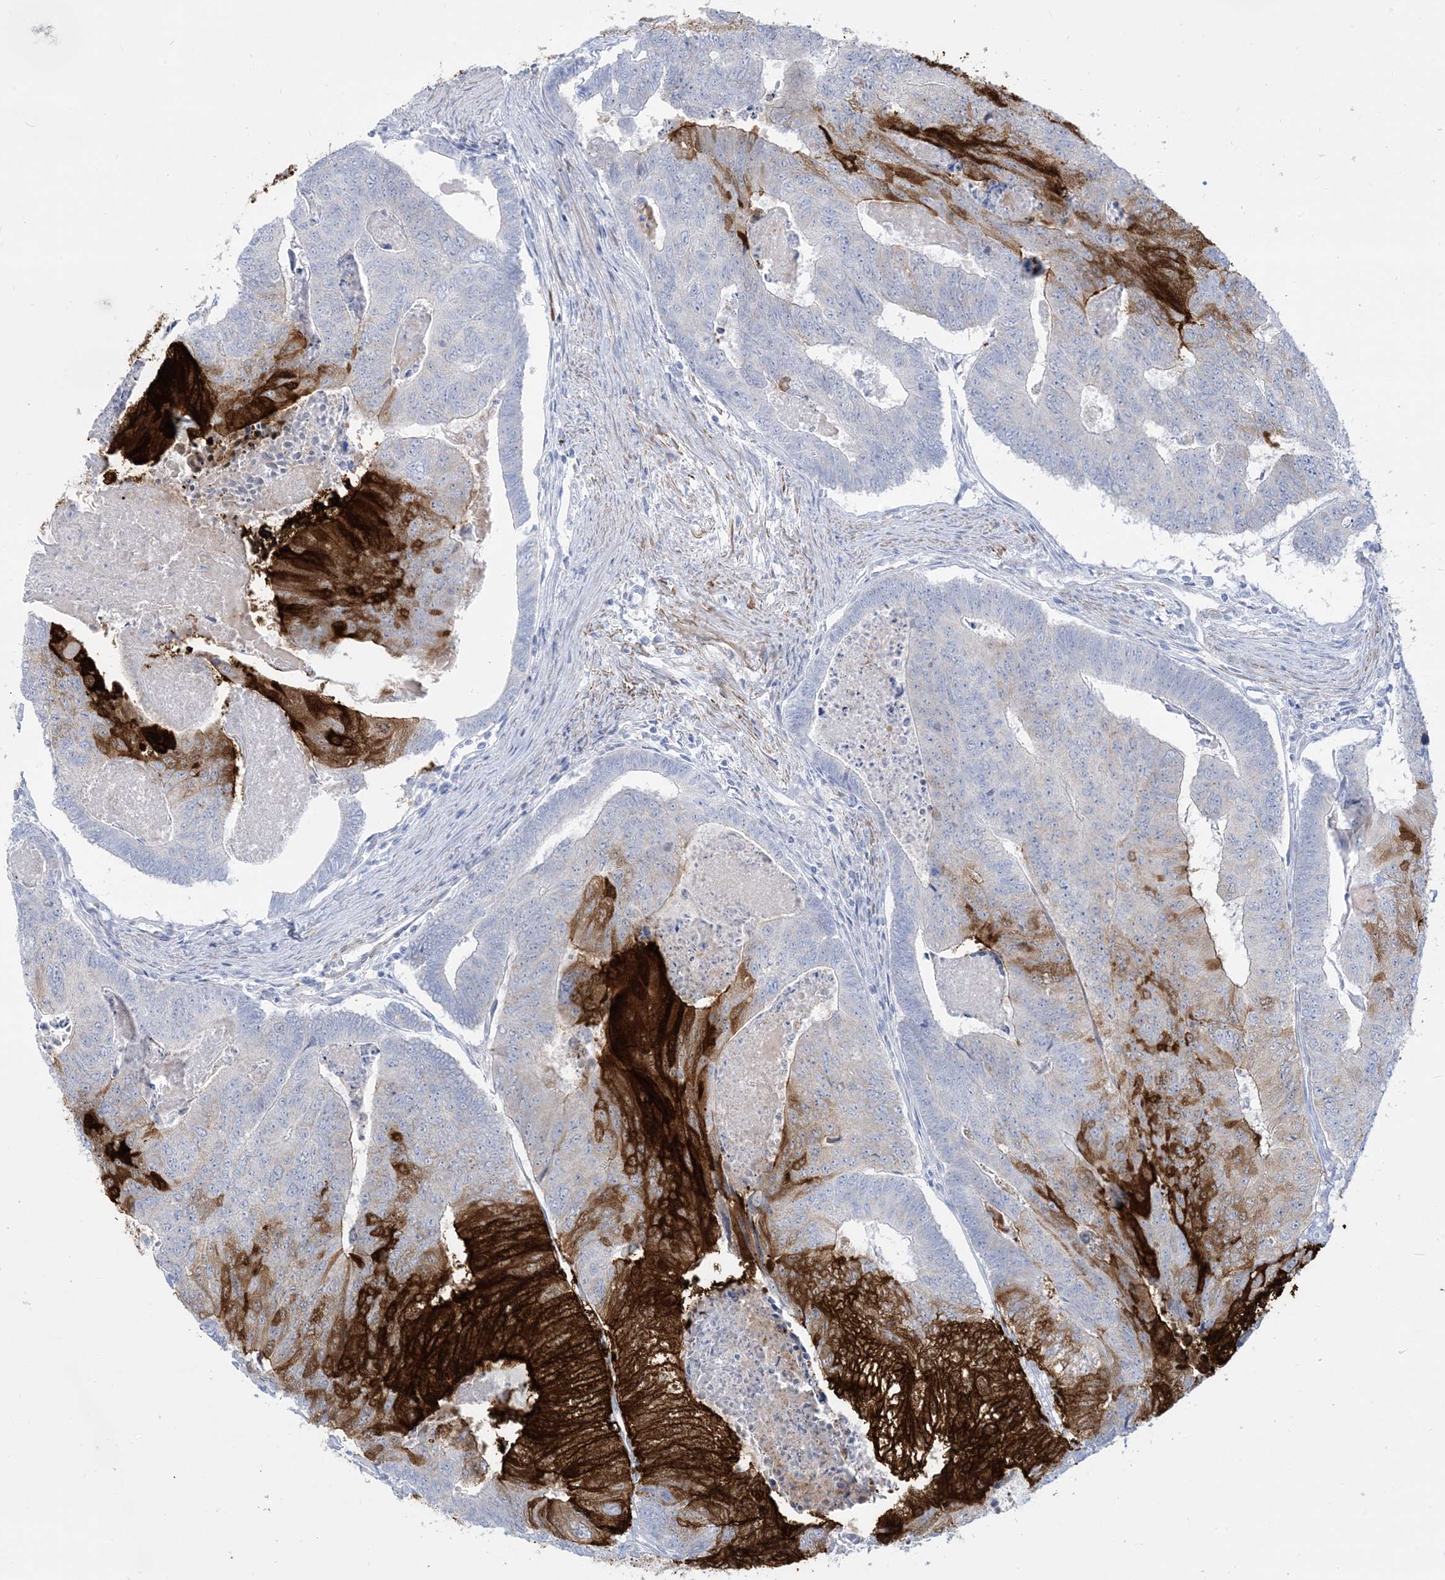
{"staining": {"intensity": "strong", "quantity": "25%-75%", "location": "cytoplasmic/membranous"}, "tissue": "colorectal cancer", "cell_type": "Tumor cells", "image_type": "cancer", "snomed": [{"axis": "morphology", "description": "Adenocarcinoma, NOS"}, {"axis": "topography", "description": "Colon"}], "caption": "DAB (3,3'-diaminobenzidine) immunohistochemical staining of colorectal cancer demonstrates strong cytoplasmic/membranous protein positivity in approximately 25%-75% of tumor cells.", "gene": "MARS2", "patient": {"sex": "female", "age": 67}}